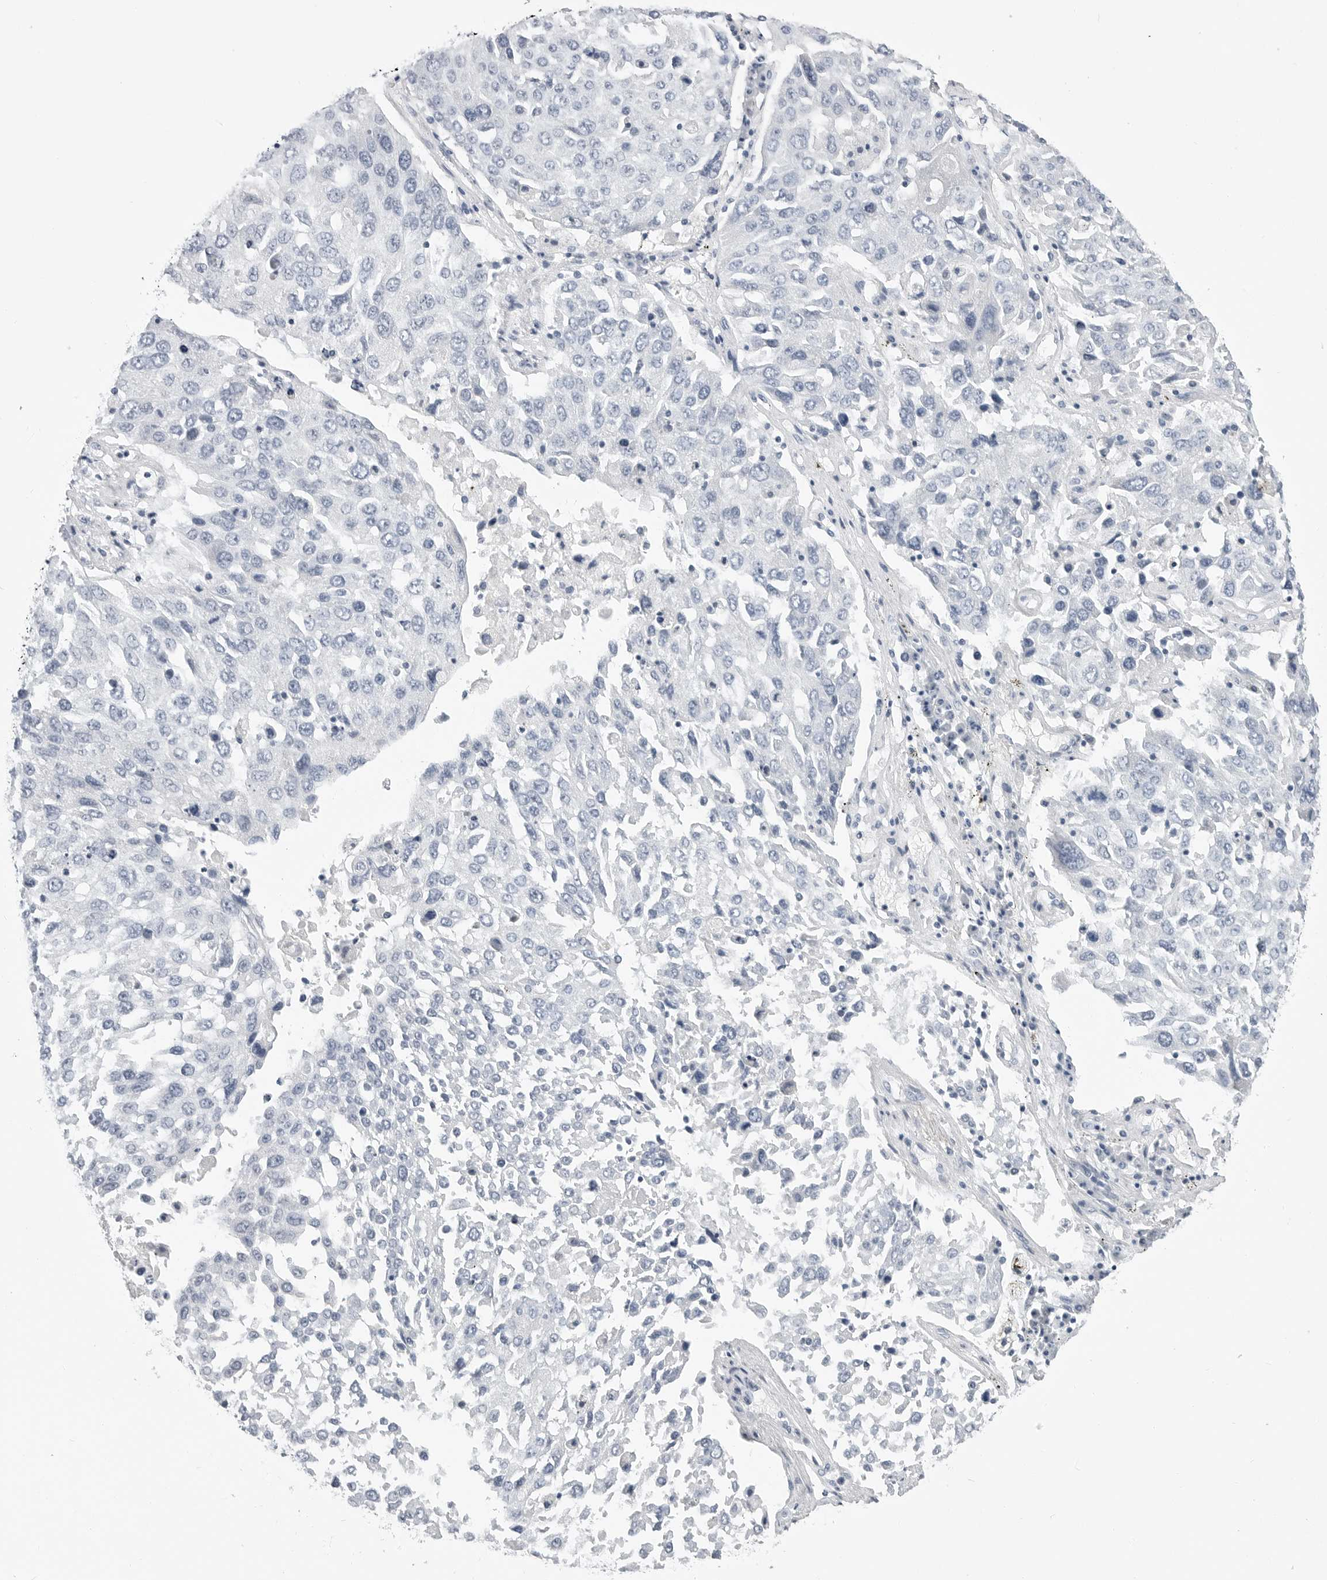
{"staining": {"intensity": "negative", "quantity": "none", "location": "none"}, "tissue": "lung cancer", "cell_type": "Tumor cells", "image_type": "cancer", "snomed": [{"axis": "morphology", "description": "Squamous cell carcinoma, NOS"}, {"axis": "topography", "description": "Lung"}], "caption": "Tumor cells are negative for brown protein staining in lung squamous cell carcinoma. Nuclei are stained in blue.", "gene": "PLN", "patient": {"sex": "male", "age": 65}}